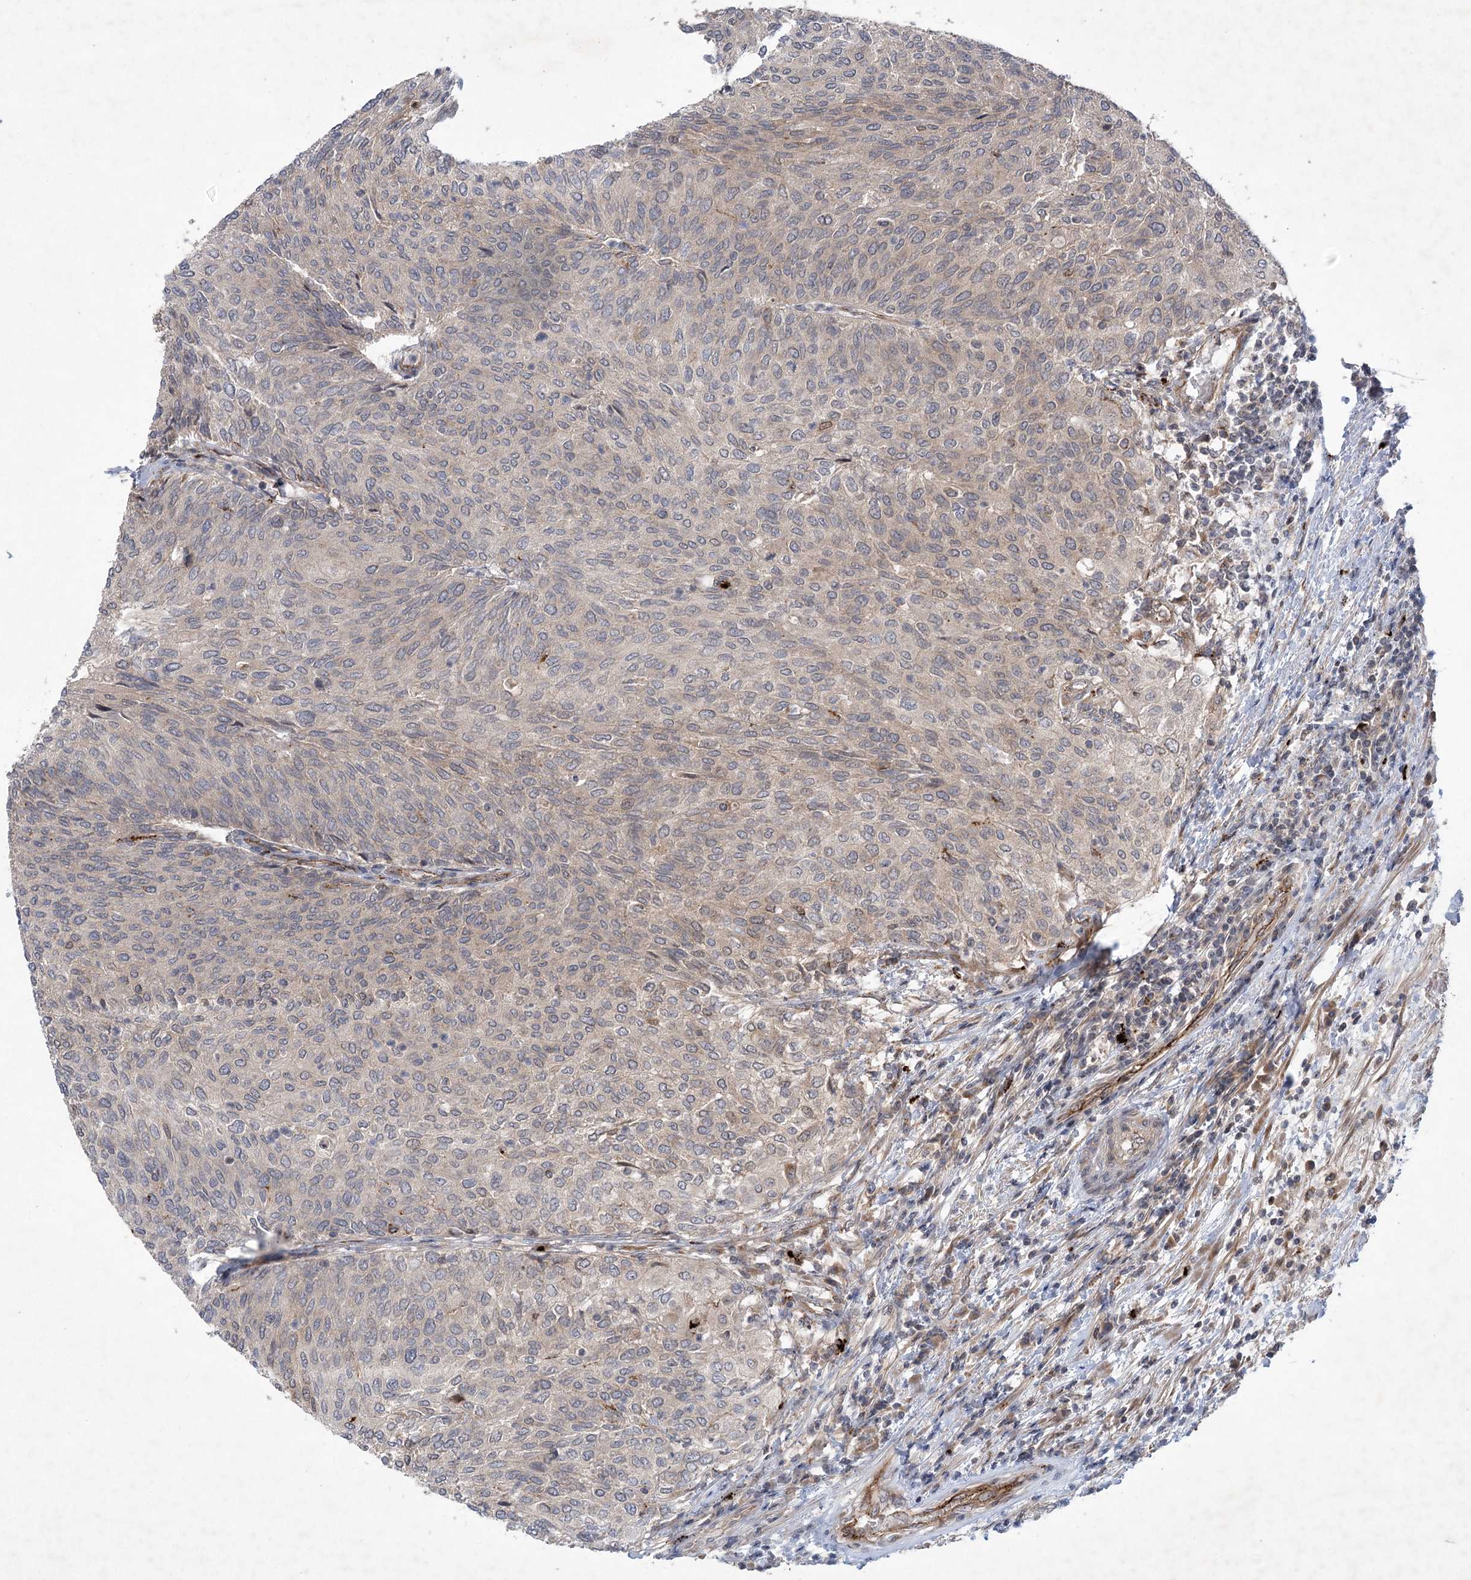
{"staining": {"intensity": "weak", "quantity": "<25%", "location": "cytoplasmic/membranous"}, "tissue": "urothelial cancer", "cell_type": "Tumor cells", "image_type": "cancer", "snomed": [{"axis": "morphology", "description": "Urothelial carcinoma, Low grade"}, {"axis": "topography", "description": "Urinary bladder"}], "caption": "Immunohistochemistry histopathology image of neoplastic tissue: urothelial cancer stained with DAB demonstrates no significant protein positivity in tumor cells. The staining was performed using DAB to visualize the protein expression in brown, while the nuclei were stained in blue with hematoxylin (Magnification: 20x).", "gene": "METTL24", "patient": {"sex": "female", "age": 79}}